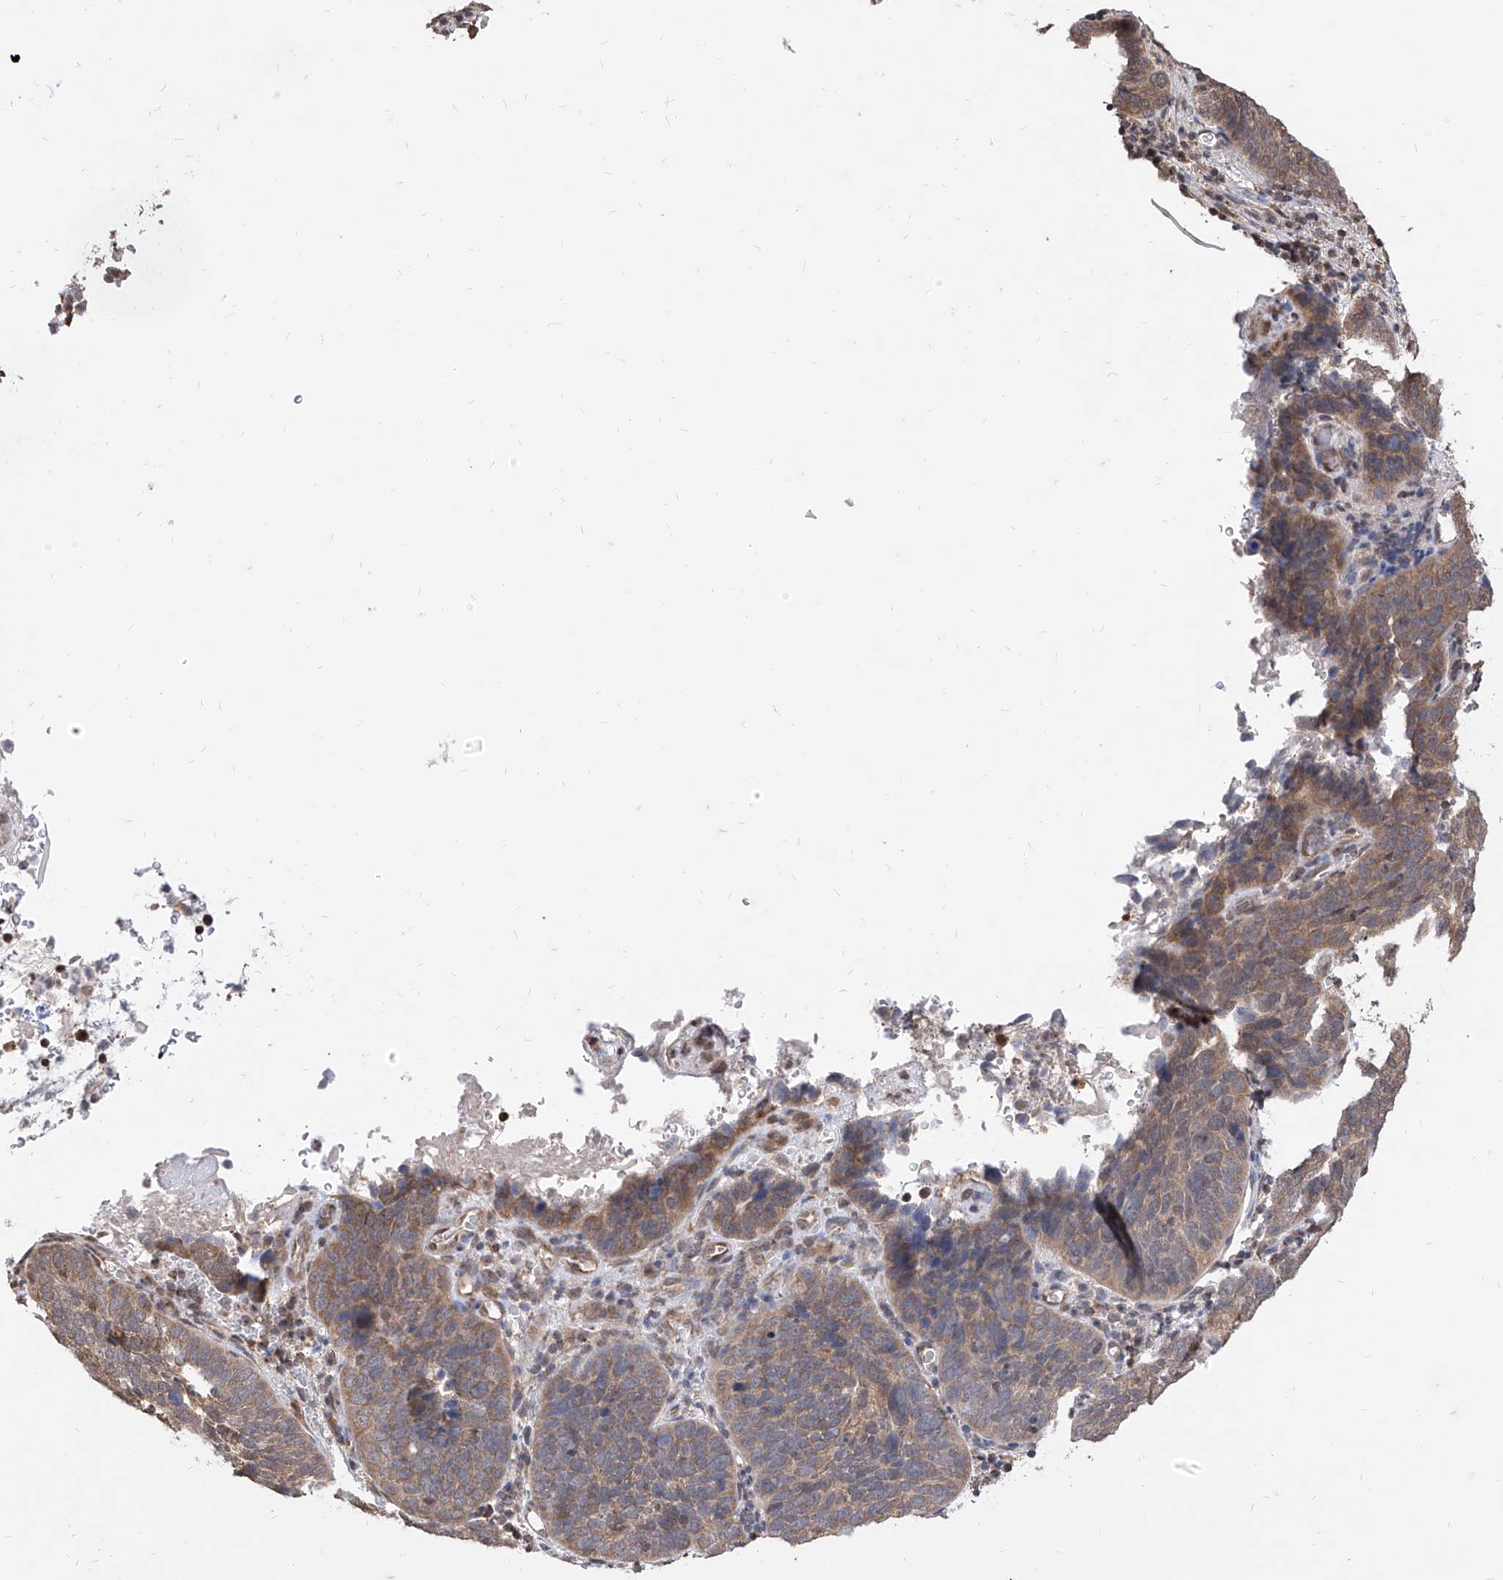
{"staining": {"intensity": "moderate", "quantity": ">75%", "location": "cytoplasmic/membranous"}, "tissue": "cervical cancer", "cell_type": "Tumor cells", "image_type": "cancer", "snomed": [{"axis": "morphology", "description": "Squamous cell carcinoma, NOS"}, {"axis": "topography", "description": "Cervix"}], "caption": "IHC histopathology image of squamous cell carcinoma (cervical) stained for a protein (brown), which displays medium levels of moderate cytoplasmic/membranous positivity in approximately >75% of tumor cells.", "gene": "C8orf82", "patient": {"sex": "female", "age": 60}}